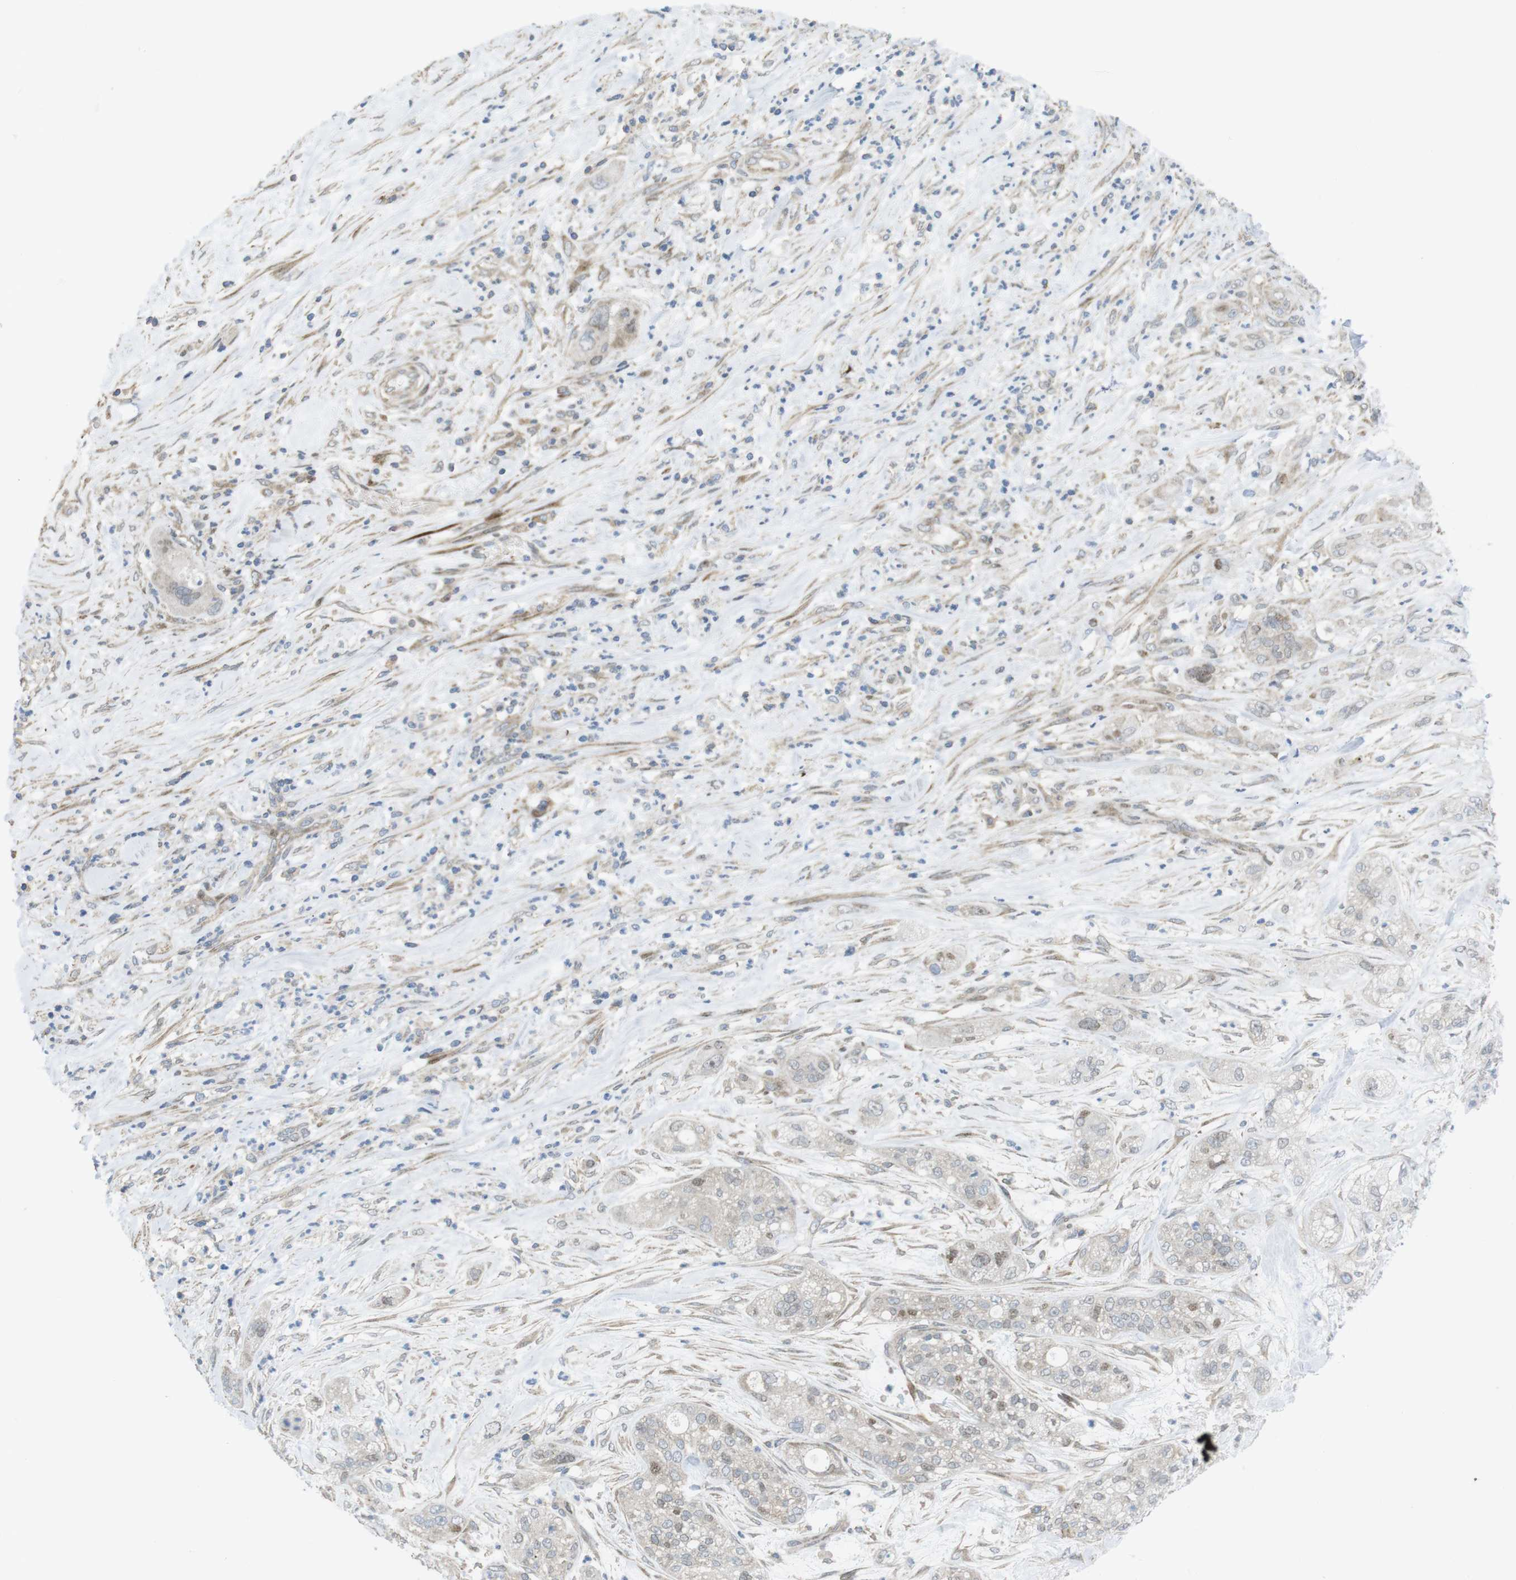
{"staining": {"intensity": "negative", "quantity": "none", "location": "none"}, "tissue": "pancreatic cancer", "cell_type": "Tumor cells", "image_type": "cancer", "snomed": [{"axis": "morphology", "description": "Adenocarcinoma, NOS"}, {"axis": "topography", "description": "Pancreas"}], "caption": "Tumor cells are negative for protein expression in human adenocarcinoma (pancreatic).", "gene": "CUL7", "patient": {"sex": "female", "age": 78}}